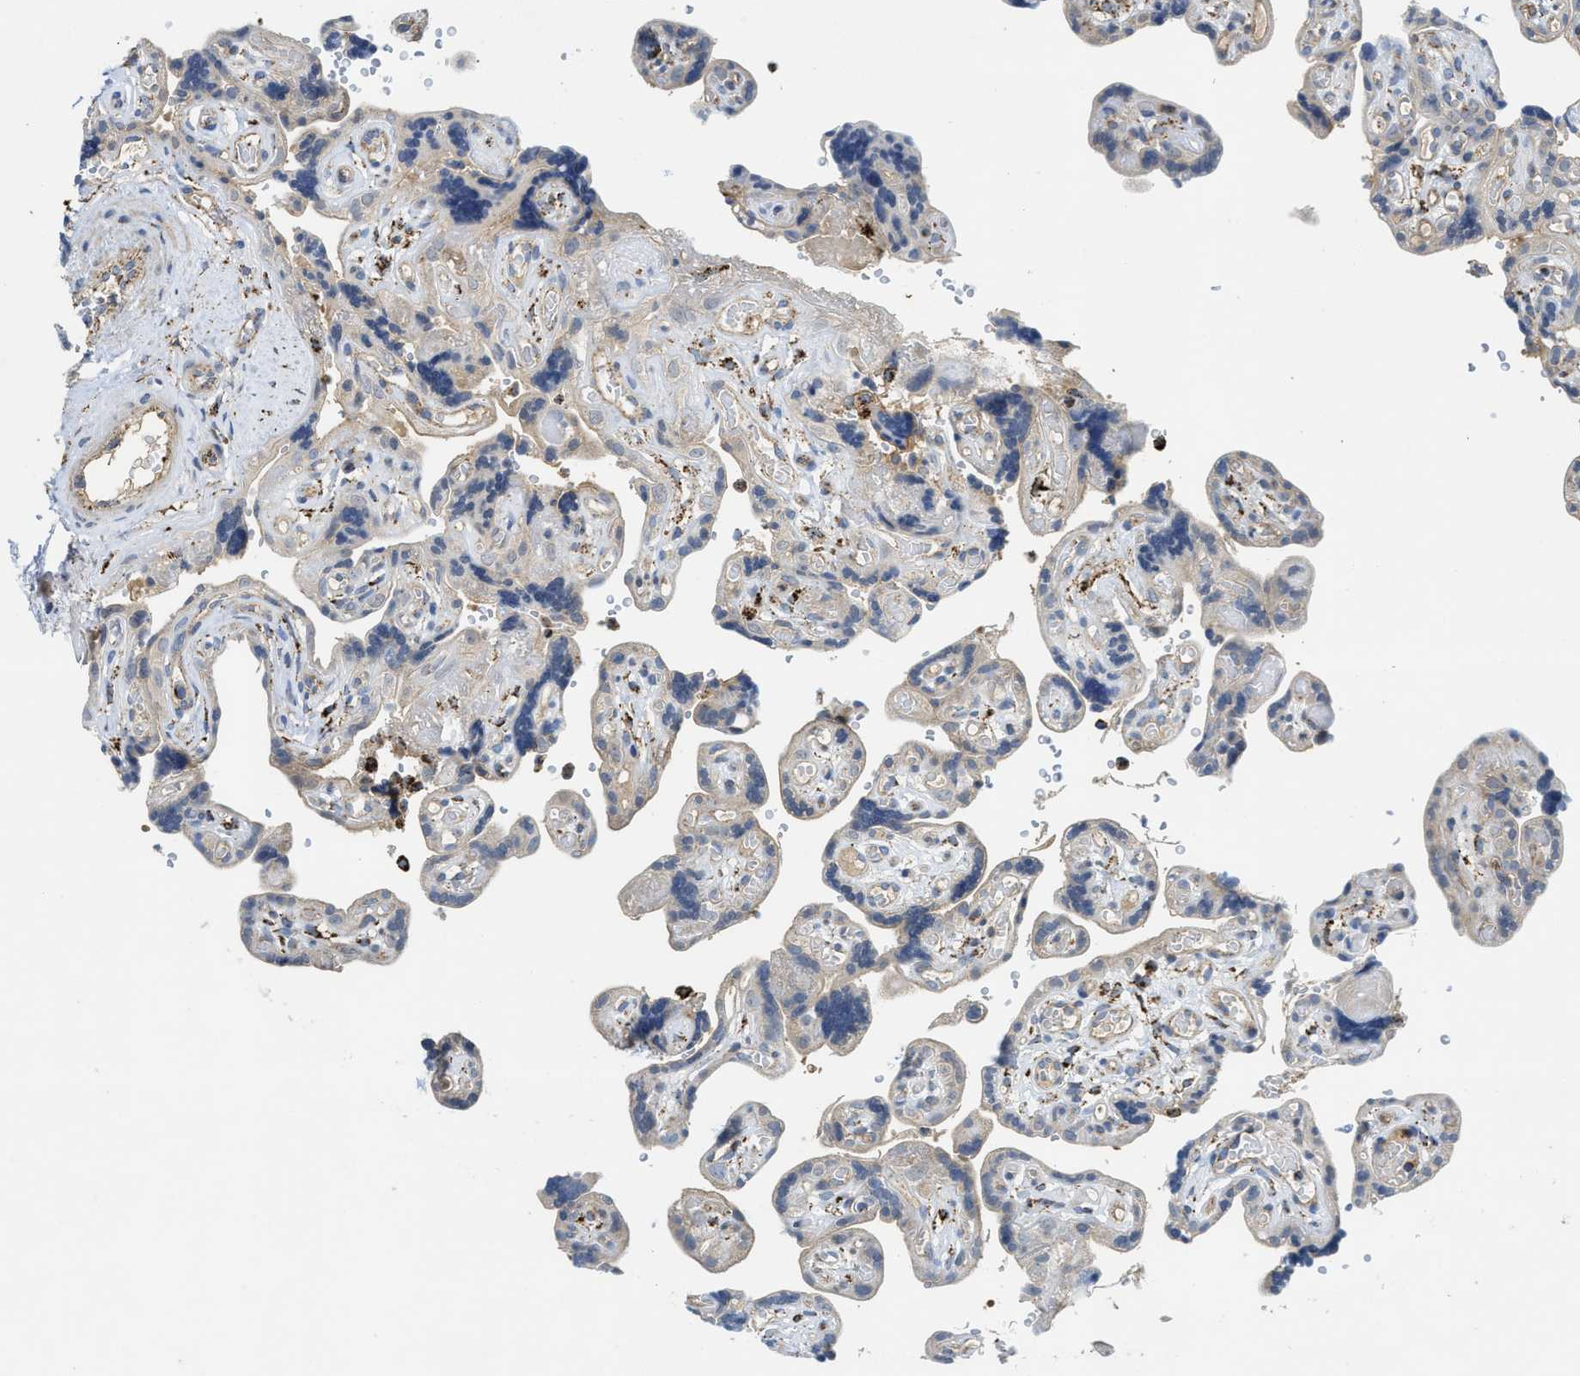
{"staining": {"intensity": "strong", "quantity": "25%-75%", "location": "cytoplasmic/membranous"}, "tissue": "placenta", "cell_type": "Decidual cells", "image_type": "normal", "snomed": [{"axis": "morphology", "description": "Normal tissue, NOS"}, {"axis": "topography", "description": "Placenta"}], "caption": "This micrograph exhibits unremarkable placenta stained with IHC to label a protein in brown. The cytoplasmic/membranous of decidual cells show strong positivity for the protein. Nuclei are counter-stained blue.", "gene": "SQOR", "patient": {"sex": "female", "age": 30}}